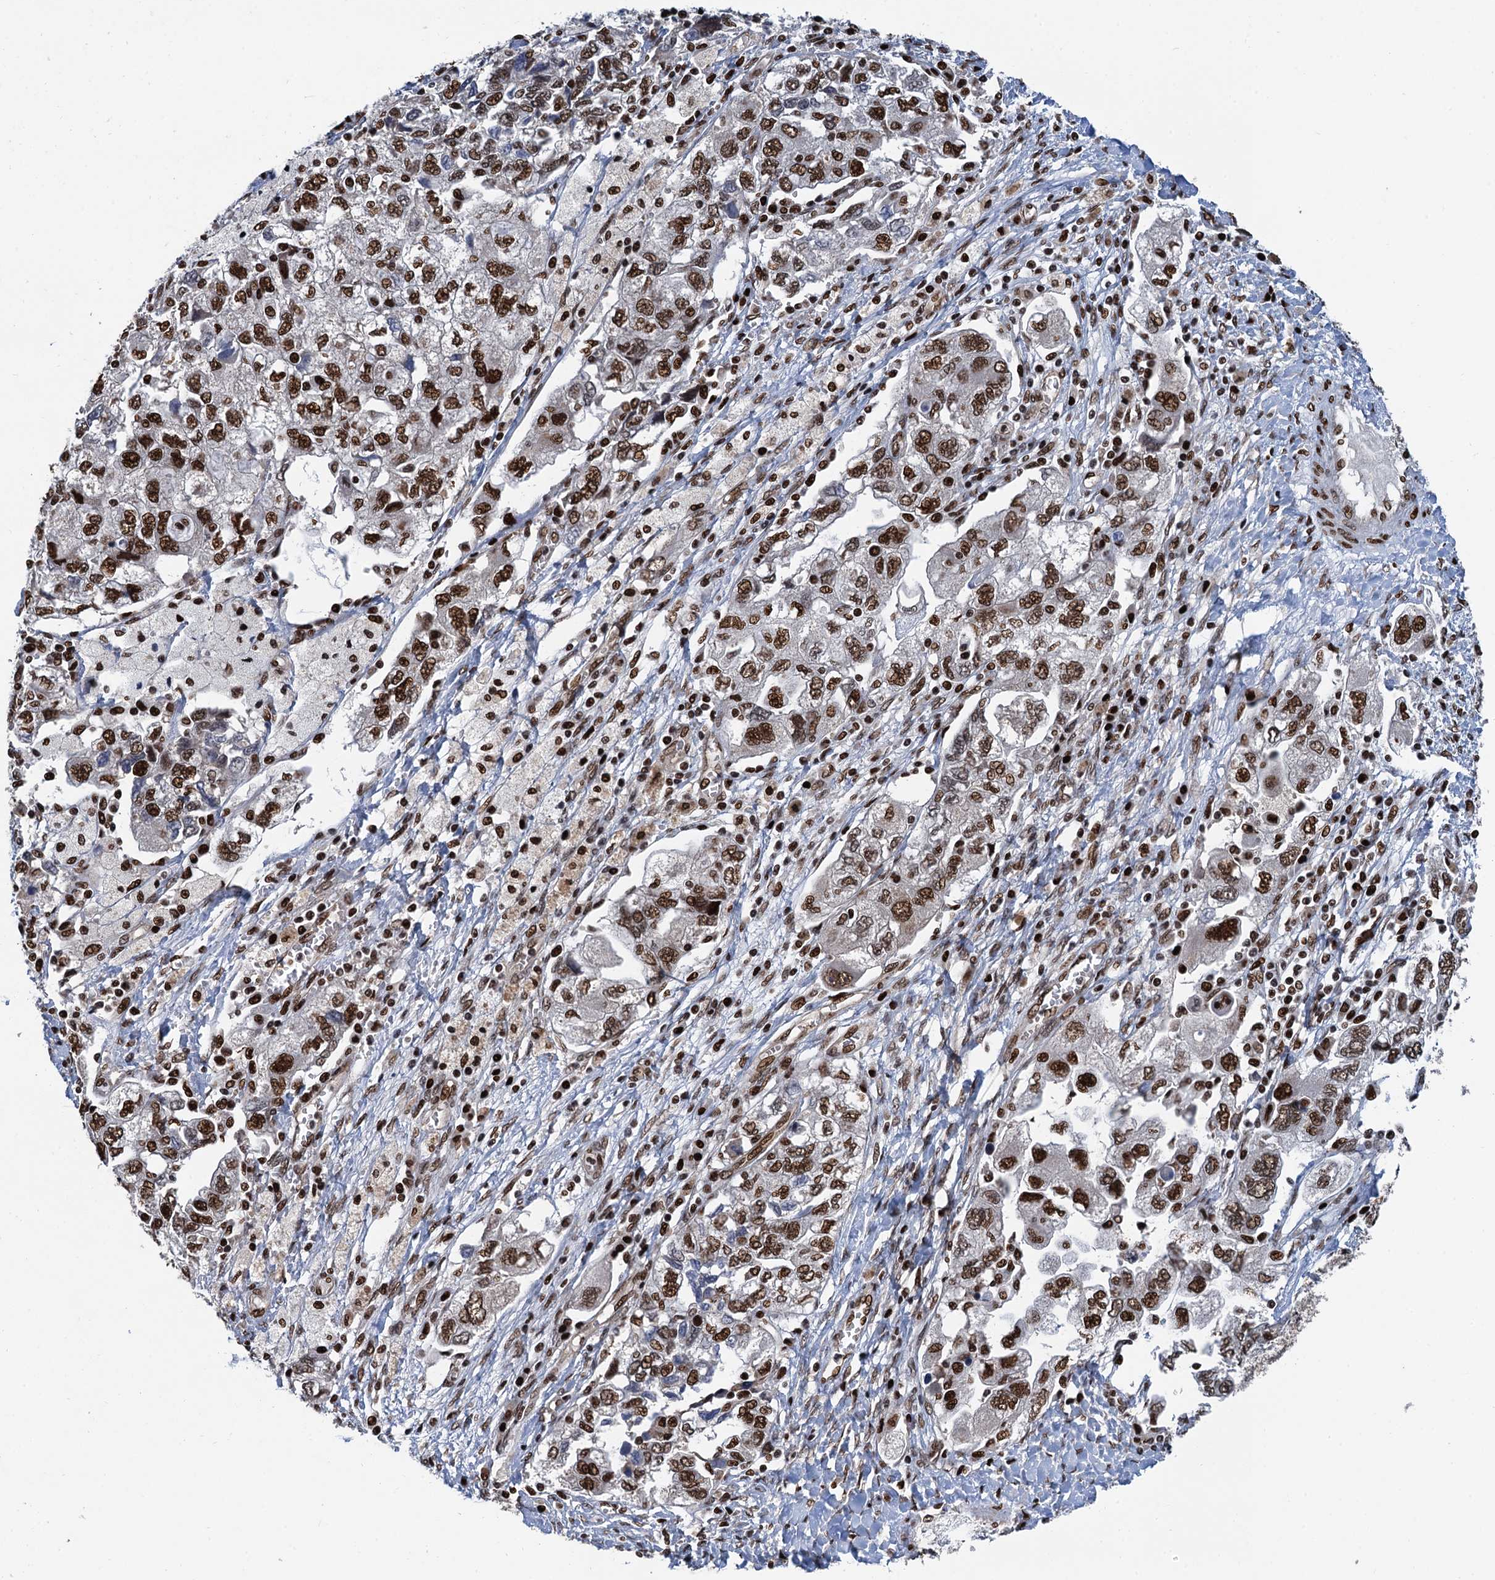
{"staining": {"intensity": "moderate", "quantity": ">75%", "location": "nuclear"}, "tissue": "ovarian cancer", "cell_type": "Tumor cells", "image_type": "cancer", "snomed": [{"axis": "morphology", "description": "Carcinoma, NOS"}, {"axis": "morphology", "description": "Cystadenocarcinoma, serous, NOS"}, {"axis": "topography", "description": "Ovary"}], "caption": "Ovarian cancer (carcinoma) was stained to show a protein in brown. There is medium levels of moderate nuclear positivity in approximately >75% of tumor cells. (Stains: DAB (3,3'-diaminobenzidine) in brown, nuclei in blue, Microscopy: brightfield microscopy at high magnification).", "gene": "PPP4R1", "patient": {"sex": "female", "age": 69}}